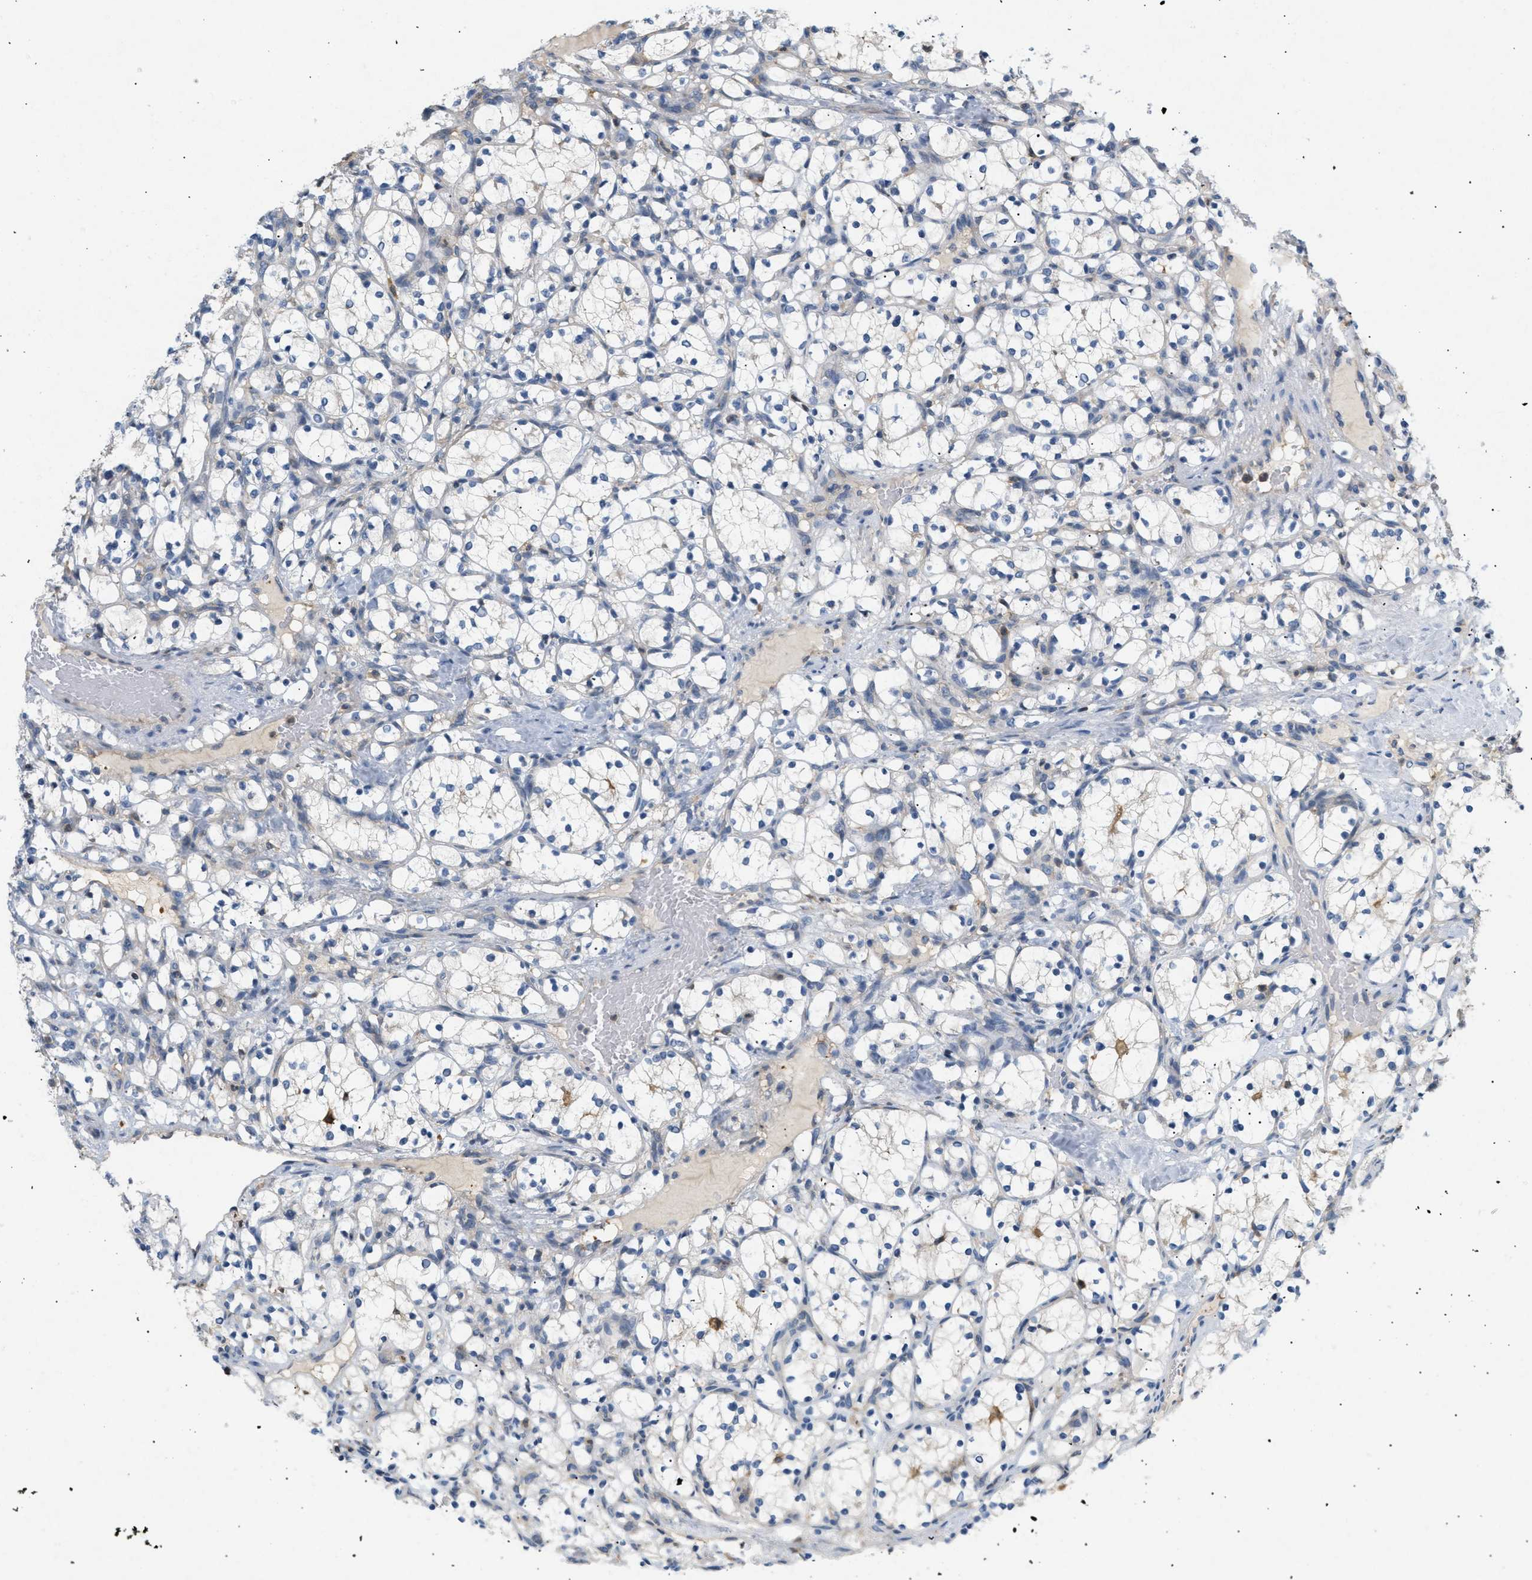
{"staining": {"intensity": "negative", "quantity": "none", "location": "none"}, "tissue": "renal cancer", "cell_type": "Tumor cells", "image_type": "cancer", "snomed": [{"axis": "morphology", "description": "Adenocarcinoma, NOS"}, {"axis": "topography", "description": "Kidney"}], "caption": "Tumor cells show no significant protein positivity in renal adenocarcinoma.", "gene": "FARS2", "patient": {"sex": "female", "age": 69}}